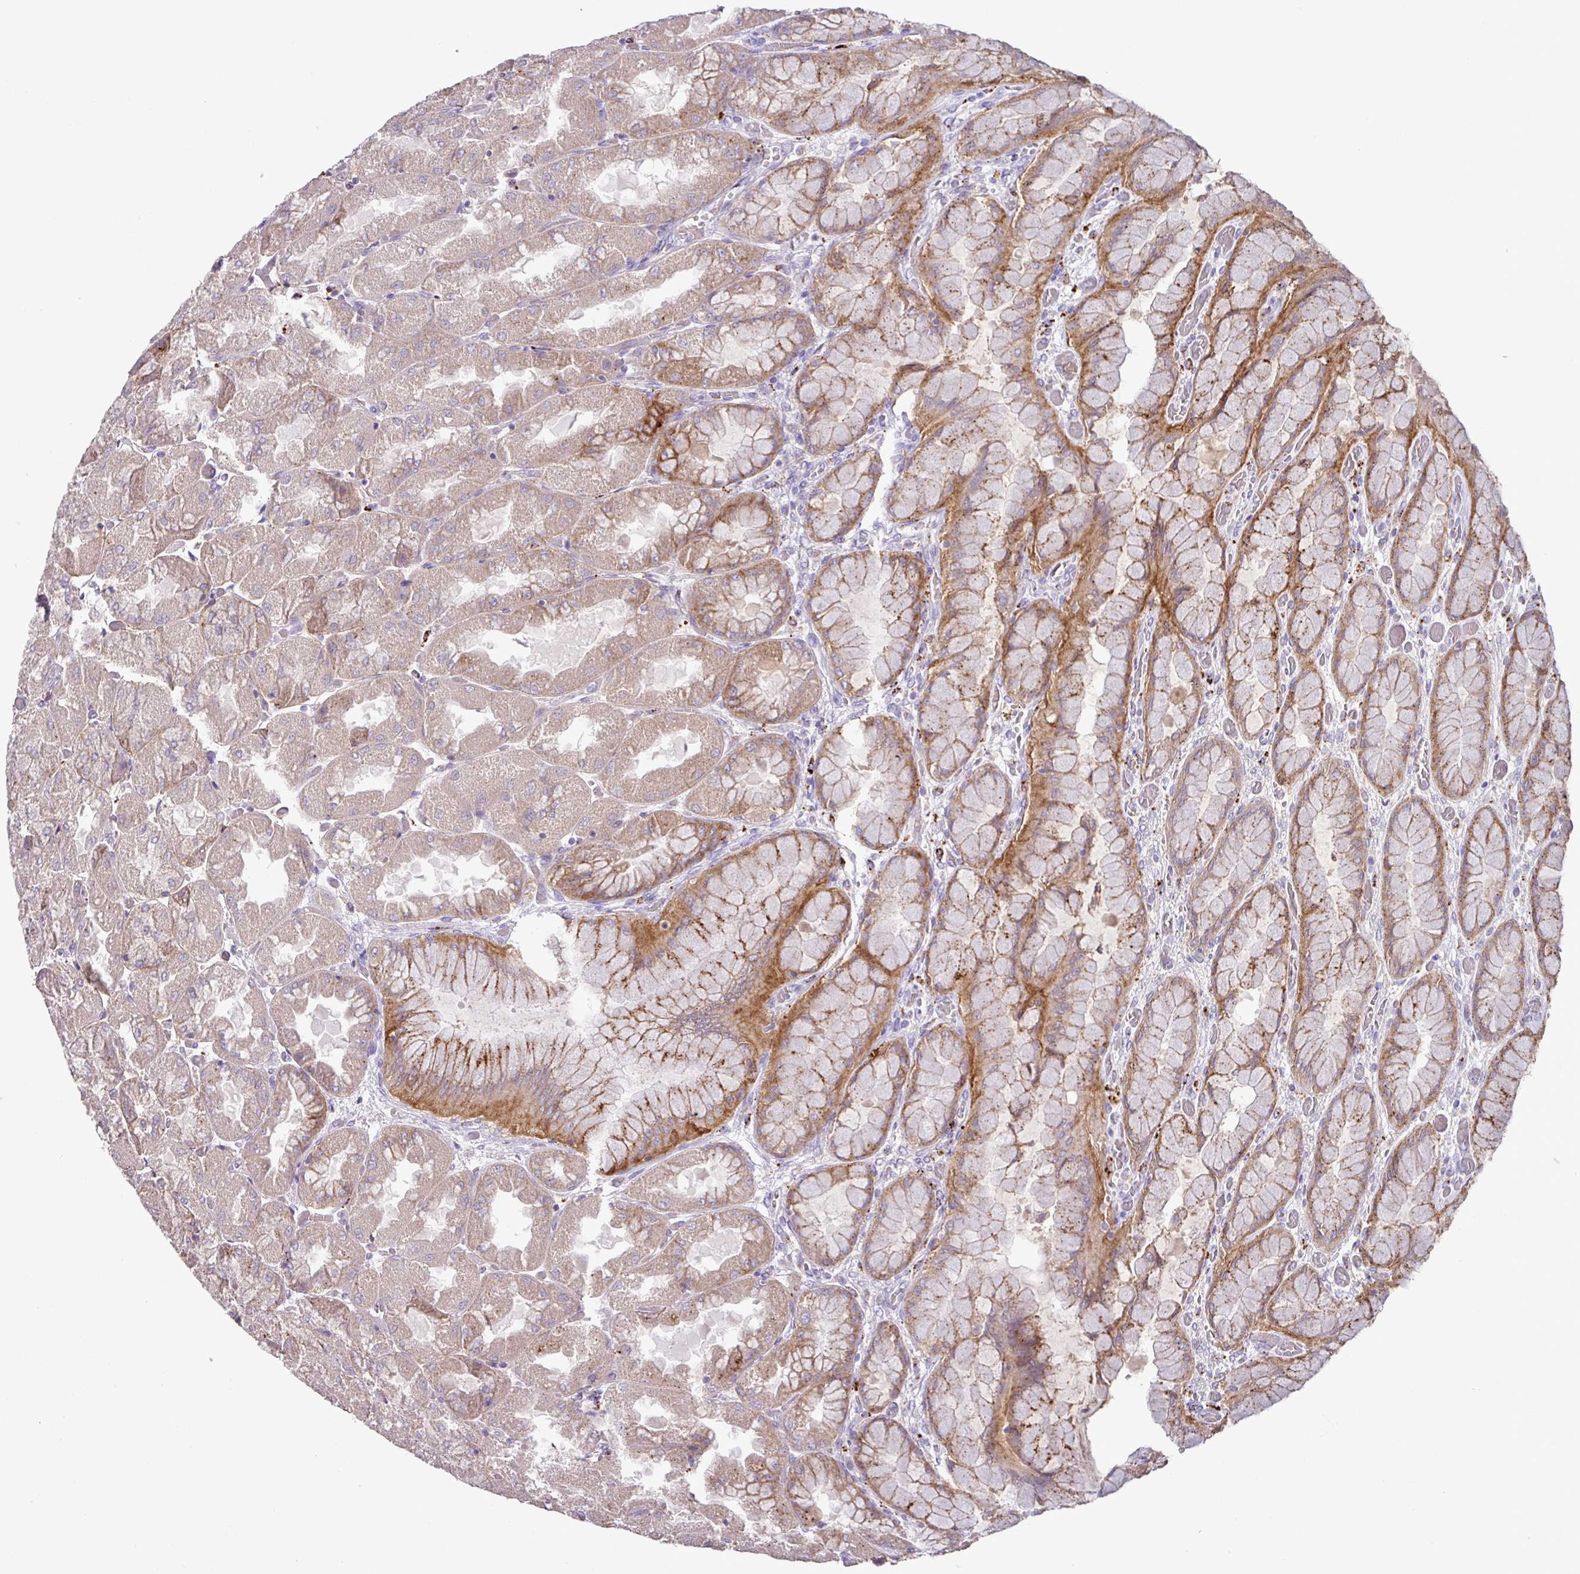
{"staining": {"intensity": "moderate", "quantity": "25%-75%", "location": "cytoplasmic/membranous"}, "tissue": "stomach", "cell_type": "Glandular cells", "image_type": "normal", "snomed": [{"axis": "morphology", "description": "Normal tissue, NOS"}, {"axis": "topography", "description": "Stomach"}], "caption": "Protein staining of unremarkable stomach exhibits moderate cytoplasmic/membranous expression in approximately 25%-75% of glandular cells.", "gene": "PLEKHH3", "patient": {"sex": "female", "age": 61}}